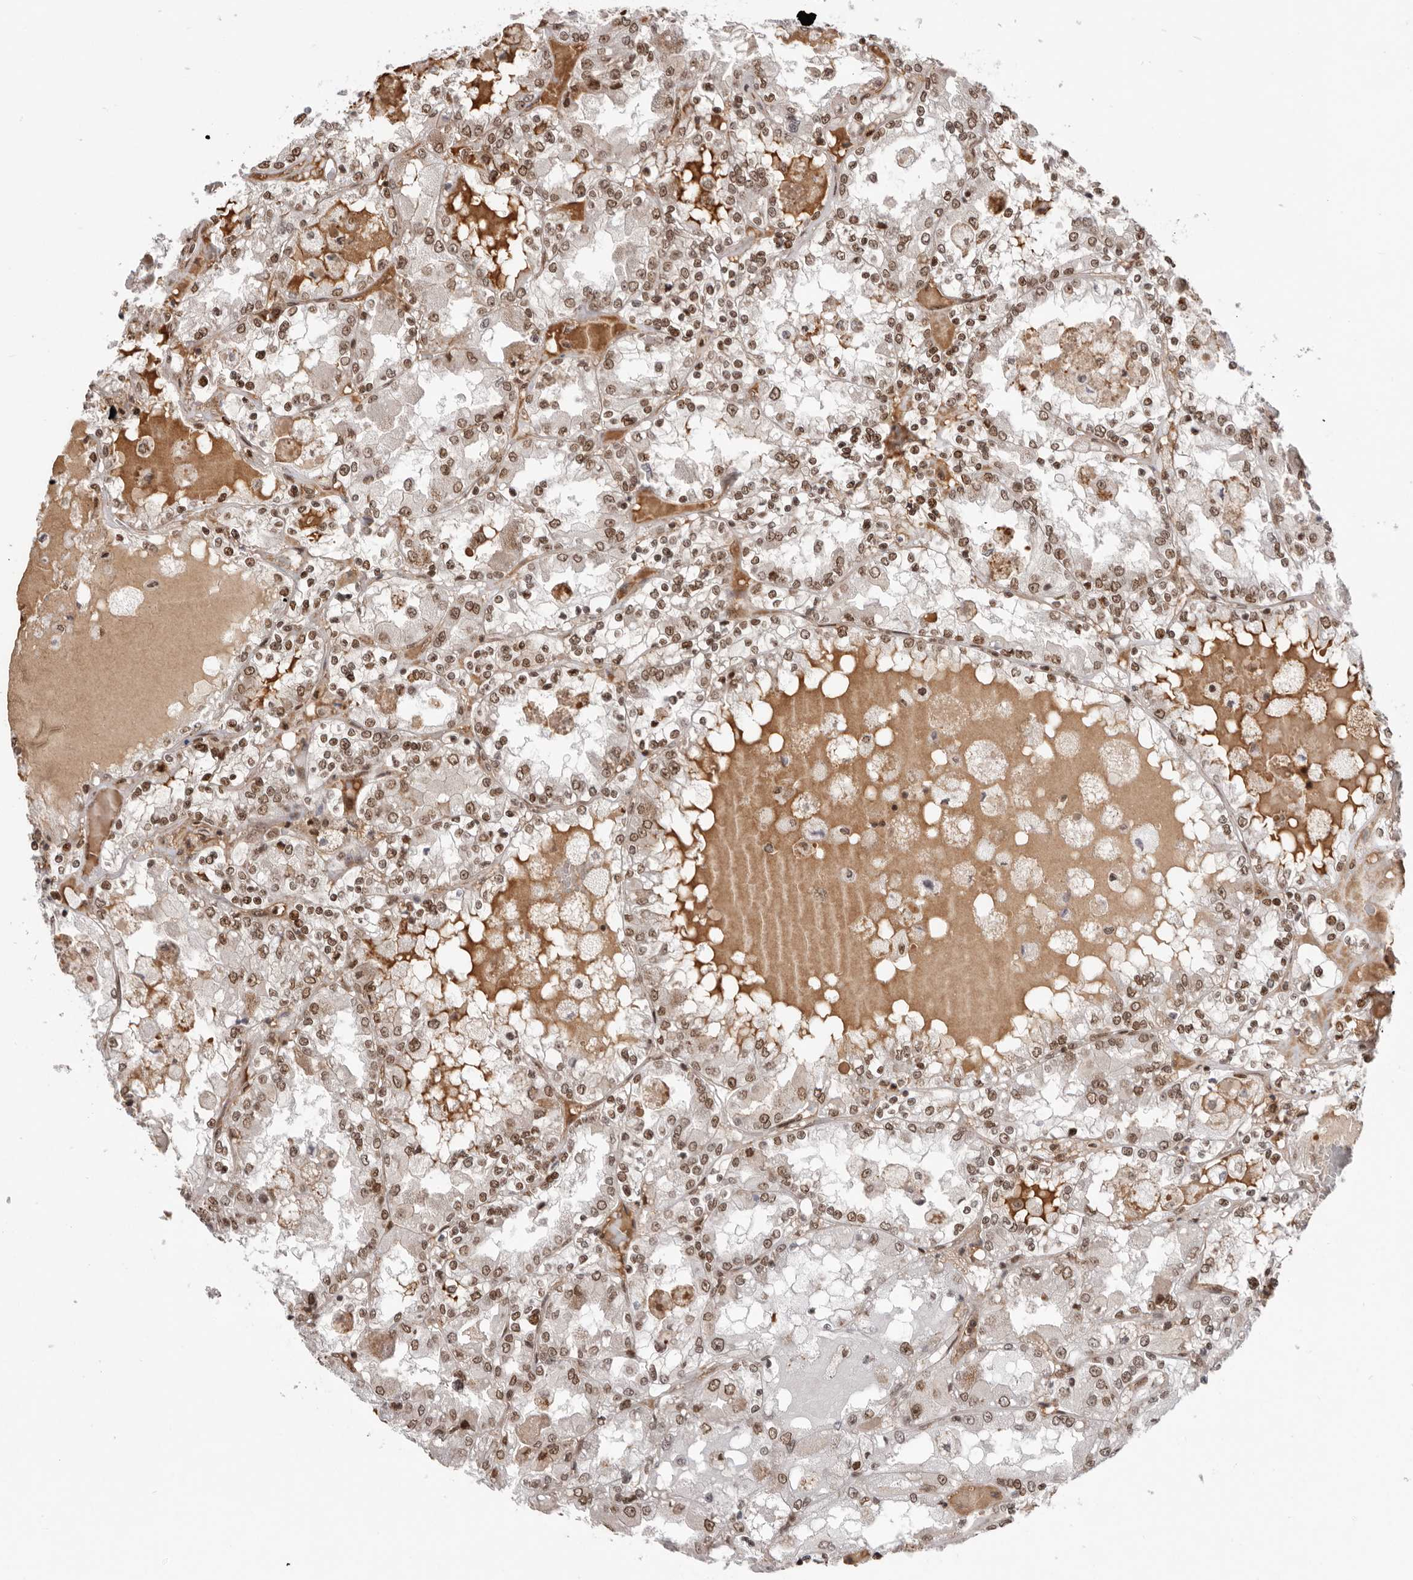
{"staining": {"intensity": "moderate", "quantity": ">75%", "location": "nuclear"}, "tissue": "renal cancer", "cell_type": "Tumor cells", "image_type": "cancer", "snomed": [{"axis": "morphology", "description": "Adenocarcinoma, NOS"}, {"axis": "topography", "description": "Kidney"}], "caption": "Human adenocarcinoma (renal) stained with a brown dye reveals moderate nuclear positive expression in about >75% of tumor cells.", "gene": "CHTOP", "patient": {"sex": "female", "age": 56}}